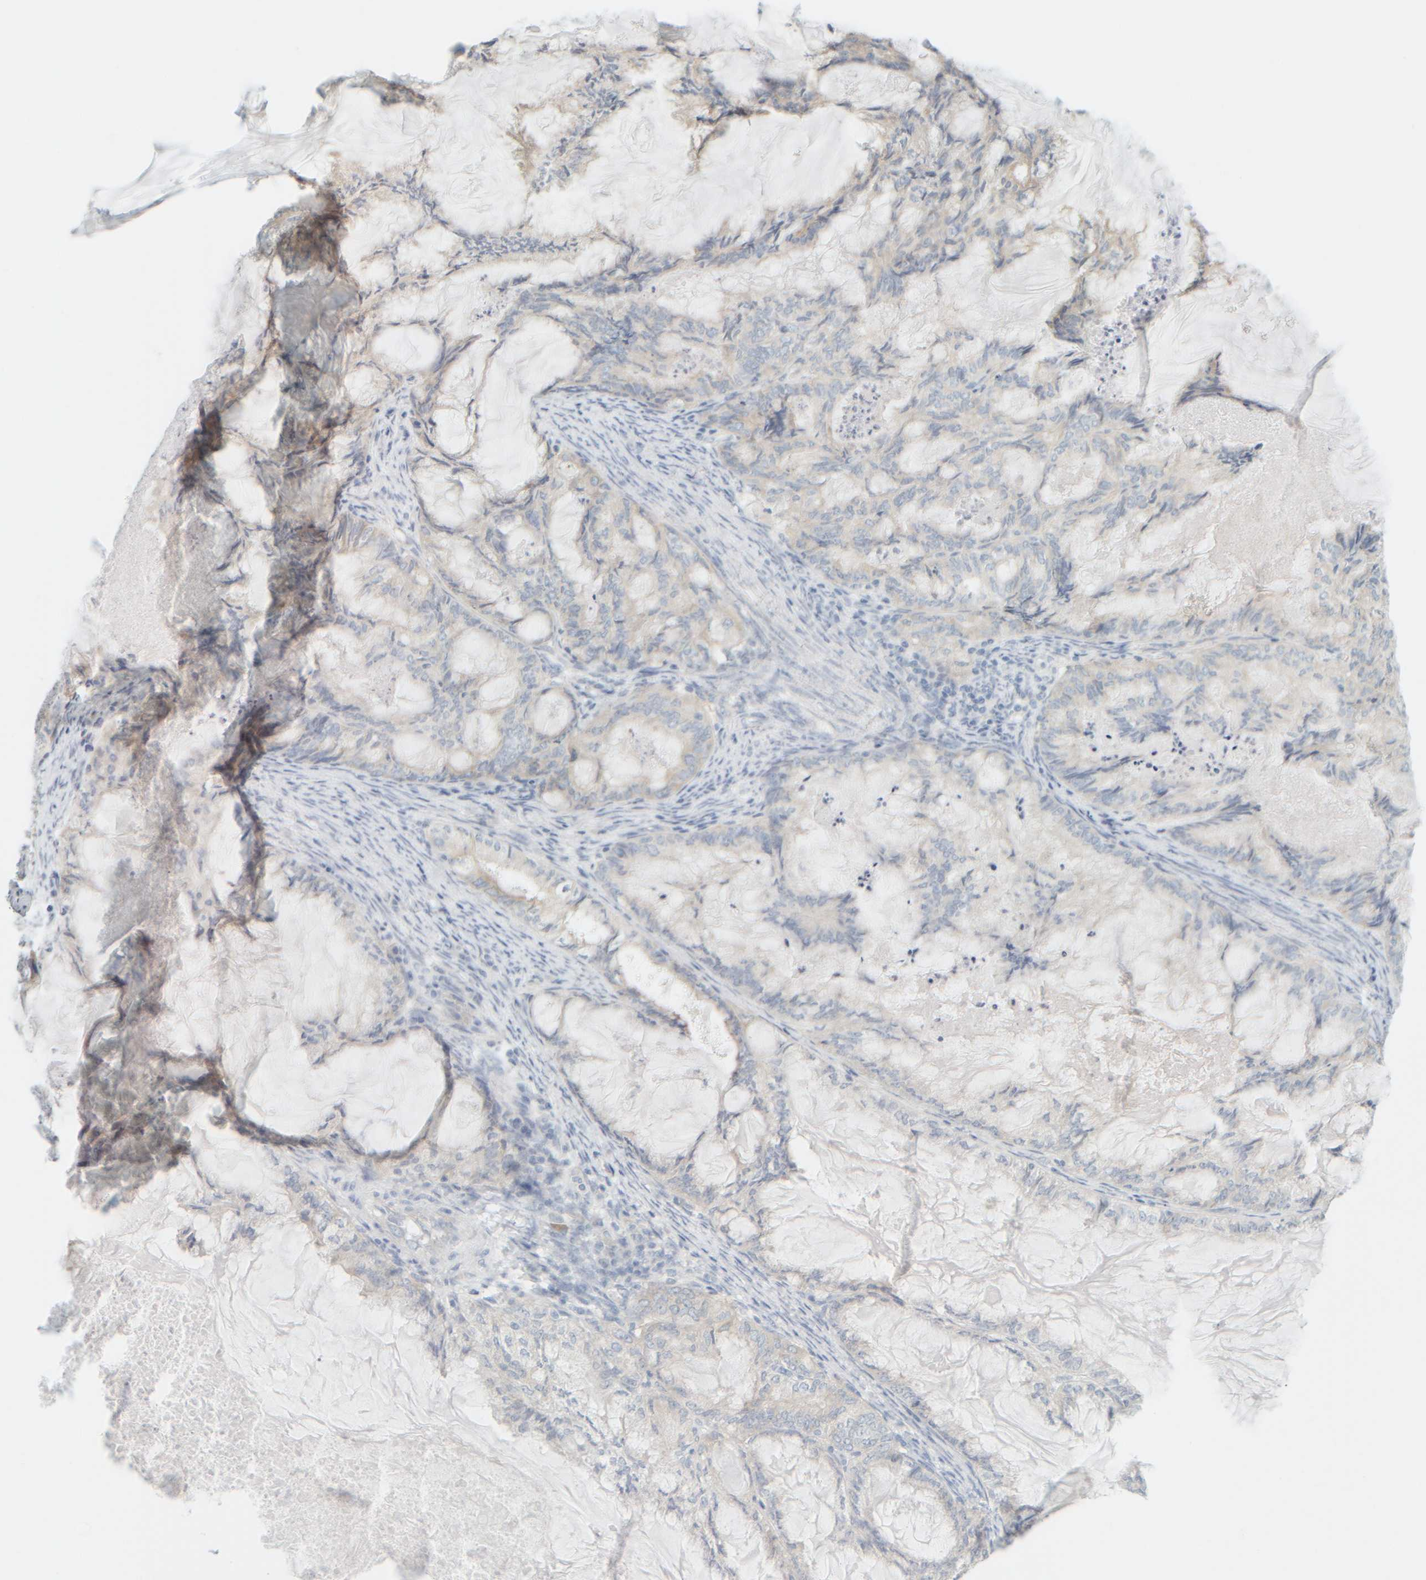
{"staining": {"intensity": "negative", "quantity": "none", "location": "none"}, "tissue": "endometrial cancer", "cell_type": "Tumor cells", "image_type": "cancer", "snomed": [{"axis": "morphology", "description": "Adenocarcinoma, NOS"}, {"axis": "topography", "description": "Endometrium"}], "caption": "Immunohistochemistry (IHC) of human endometrial adenocarcinoma displays no staining in tumor cells. Nuclei are stained in blue.", "gene": "PTGES3L-AARSD1", "patient": {"sex": "female", "age": 86}}